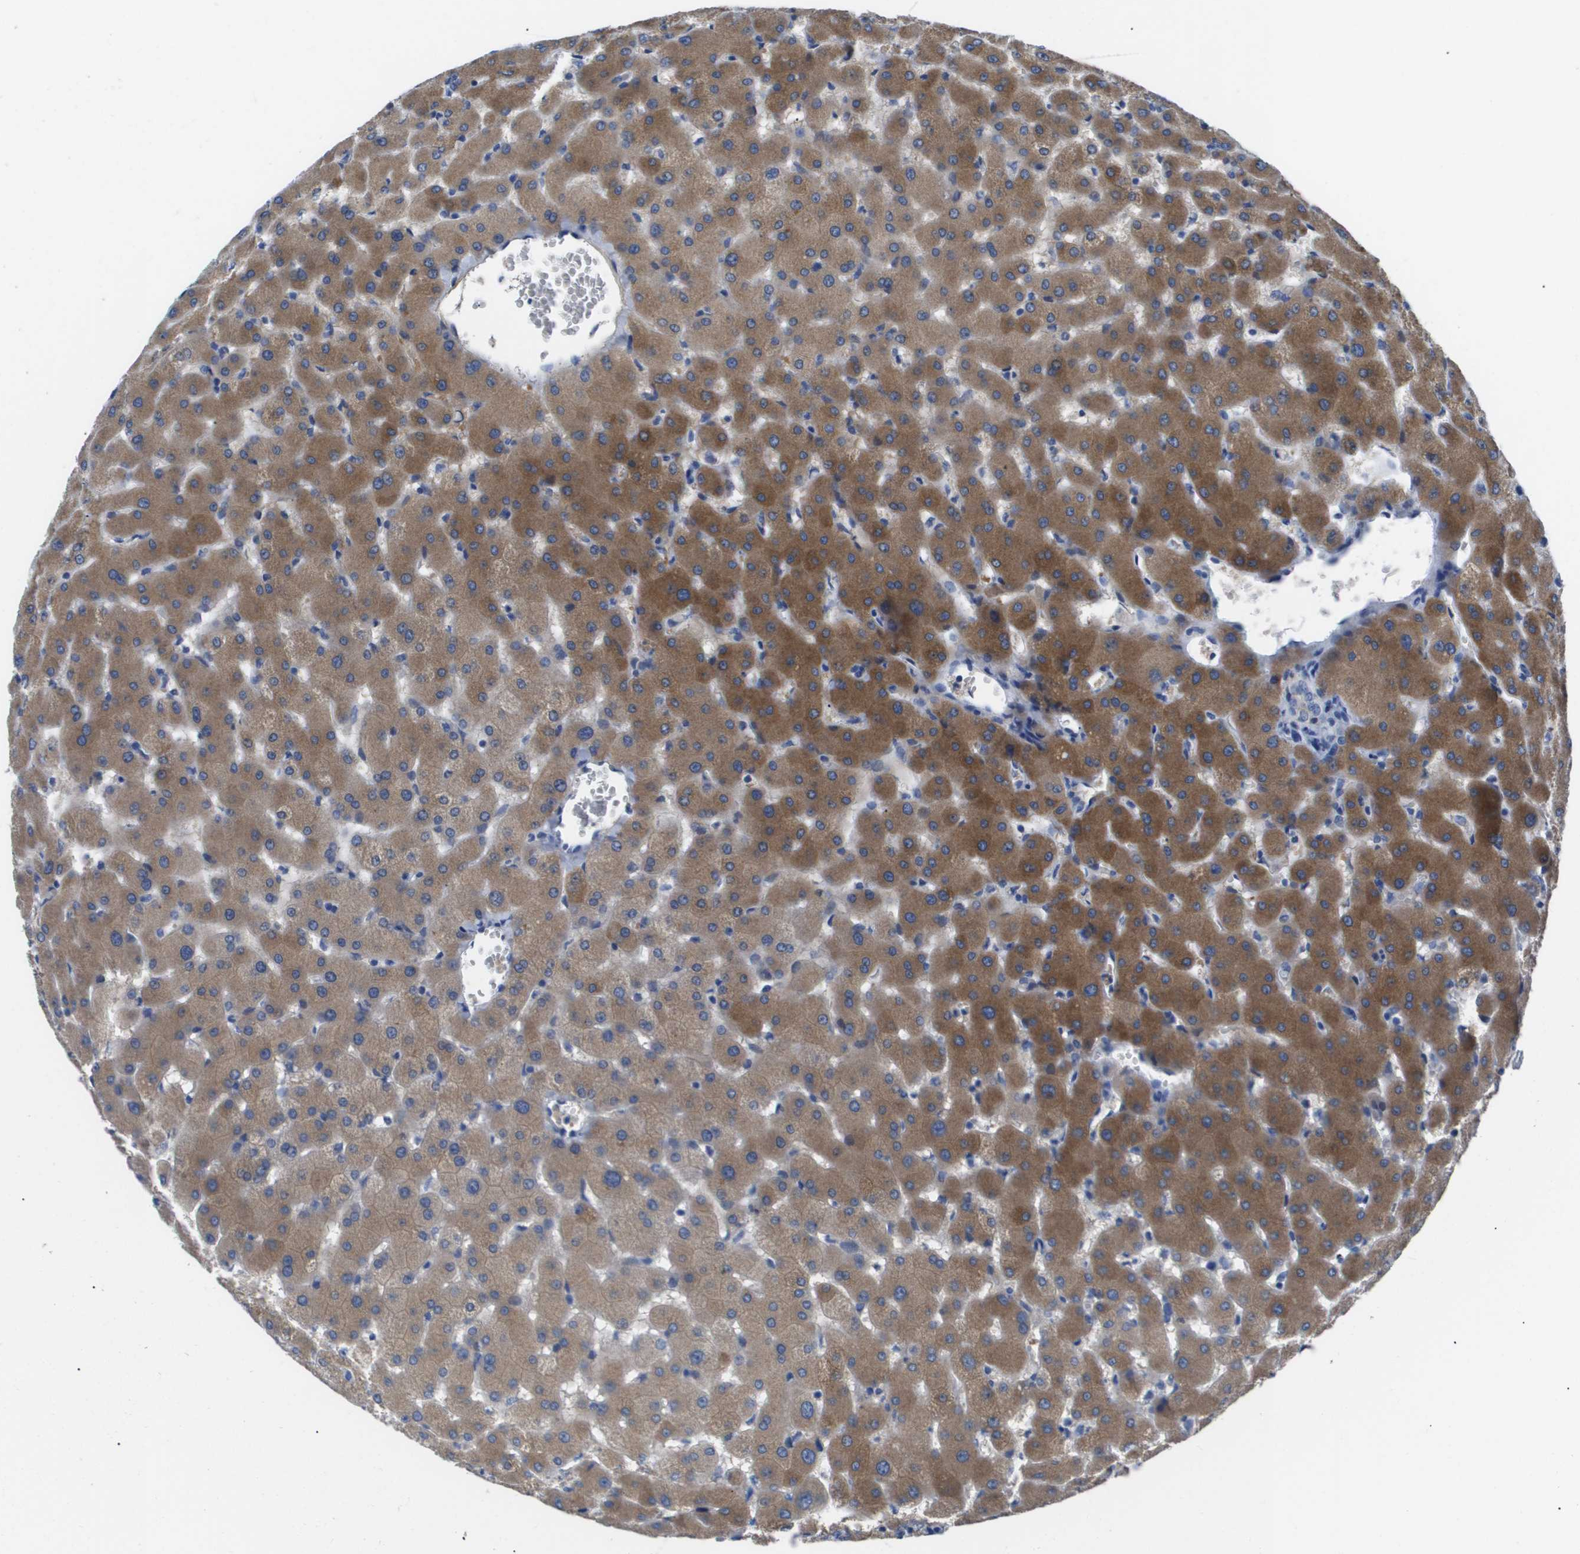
{"staining": {"intensity": "moderate", "quantity": "25%-75%", "location": "cytoplasmic/membranous"}, "tissue": "liver", "cell_type": "Cholangiocytes", "image_type": "normal", "snomed": [{"axis": "morphology", "description": "Normal tissue, NOS"}, {"axis": "topography", "description": "Liver"}], "caption": "Human liver stained with a brown dye shows moderate cytoplasmic/membranous positive expression in approximately 25%-75% of cholangiocytes.", "gene": "SERPINA6", "patient": {"sex": "female", "age": 63}}